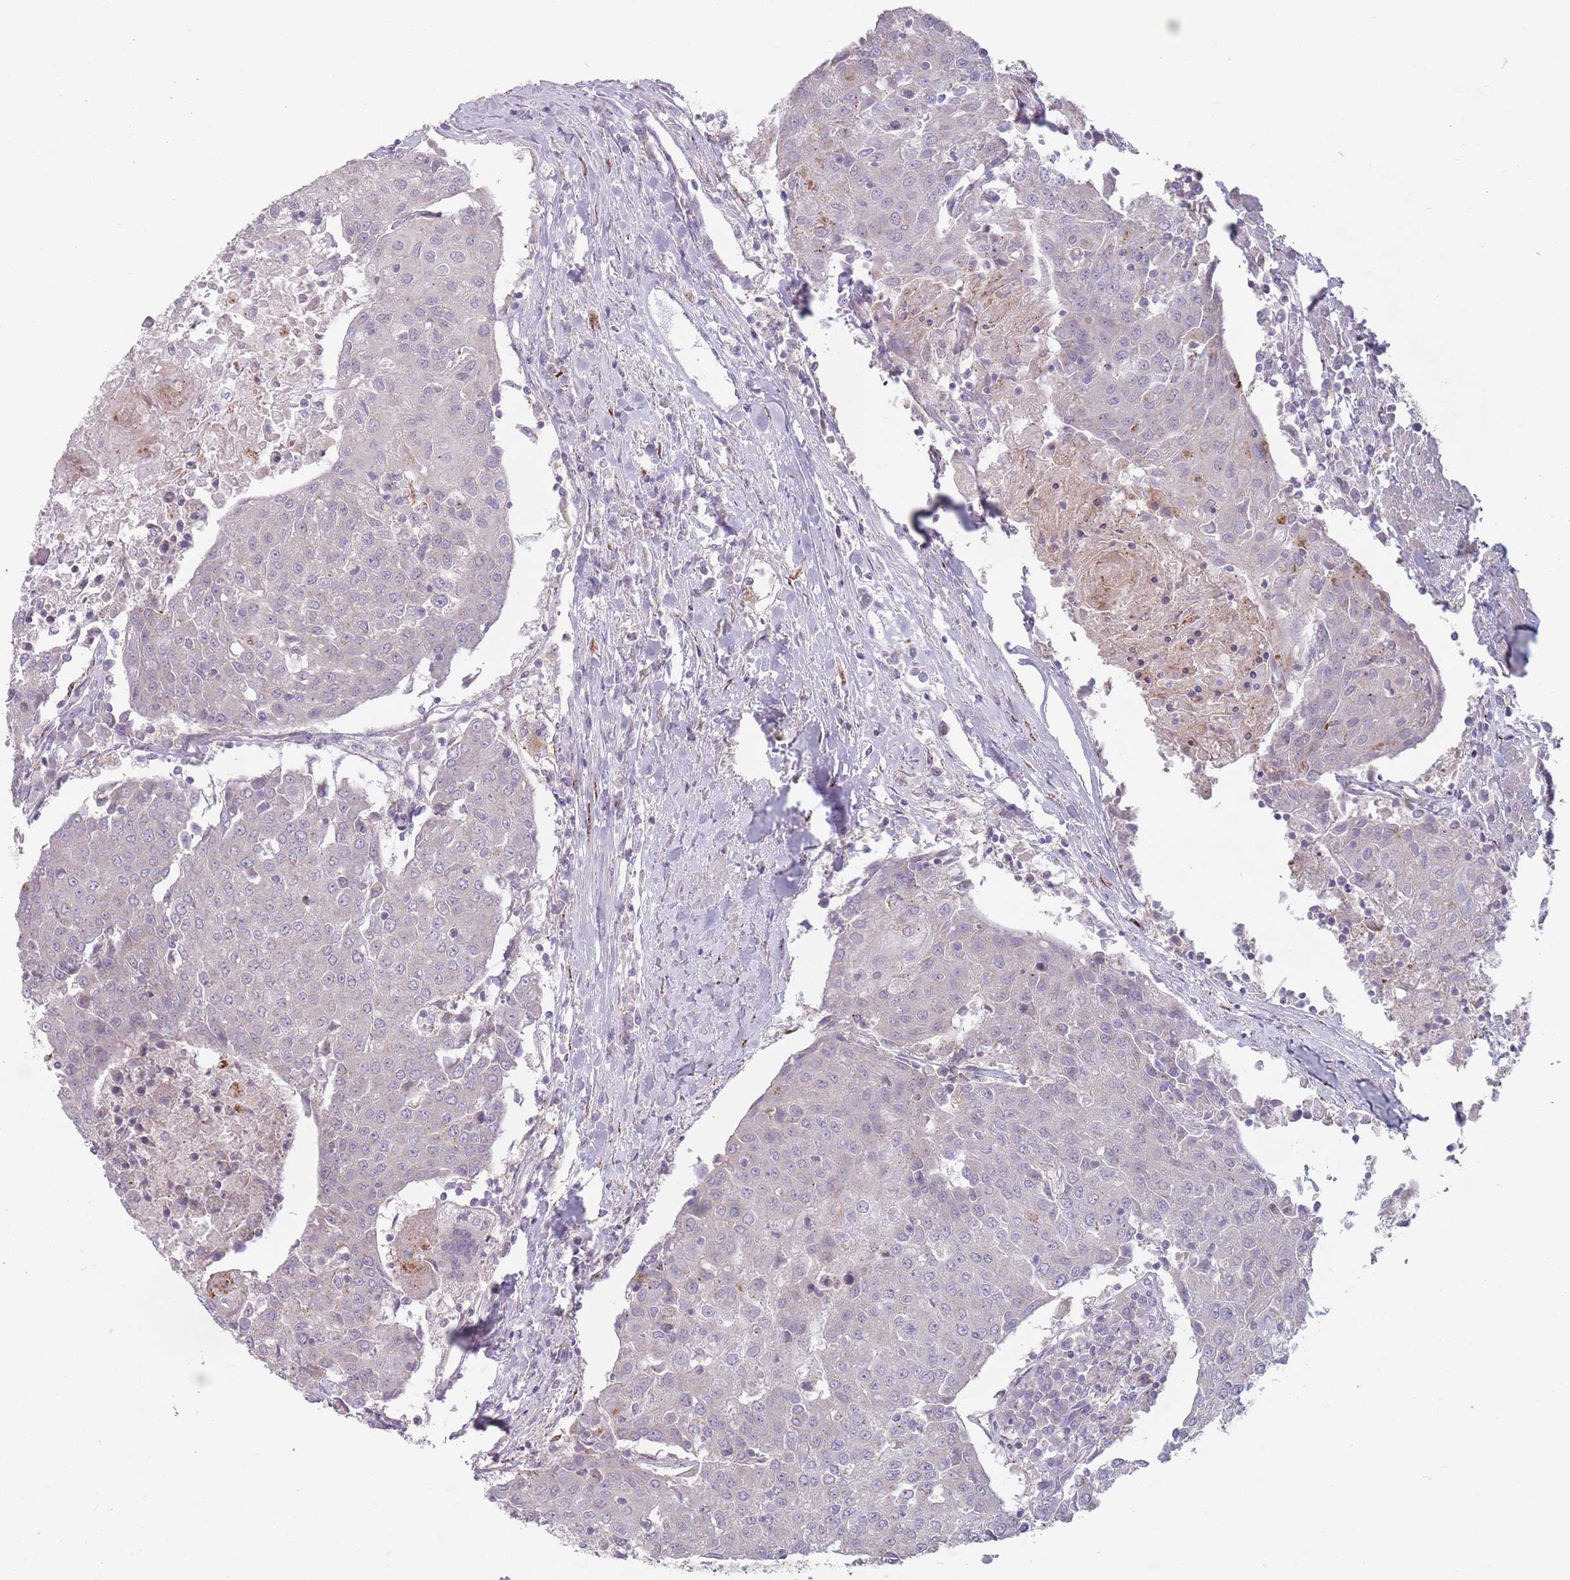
{"staining": {"intensity": "negative", "quantity": "none", "location": "none"}, "tissue": "urothelial cancer", "cell_type": "Tumor cells", "image_type": "cancer", "snomed": [{"axis": "morphology", "description": "Urothelial carcinoma, High grade"}, {"axis": "topography", "description": "Urinary bladder"}], "caption": "Human urothelial cancer stained for a protein using IHC reveals no staining in tumor cells.", "gene": "AKAIN1", "patient": {"sex": "female", "age": 85}}